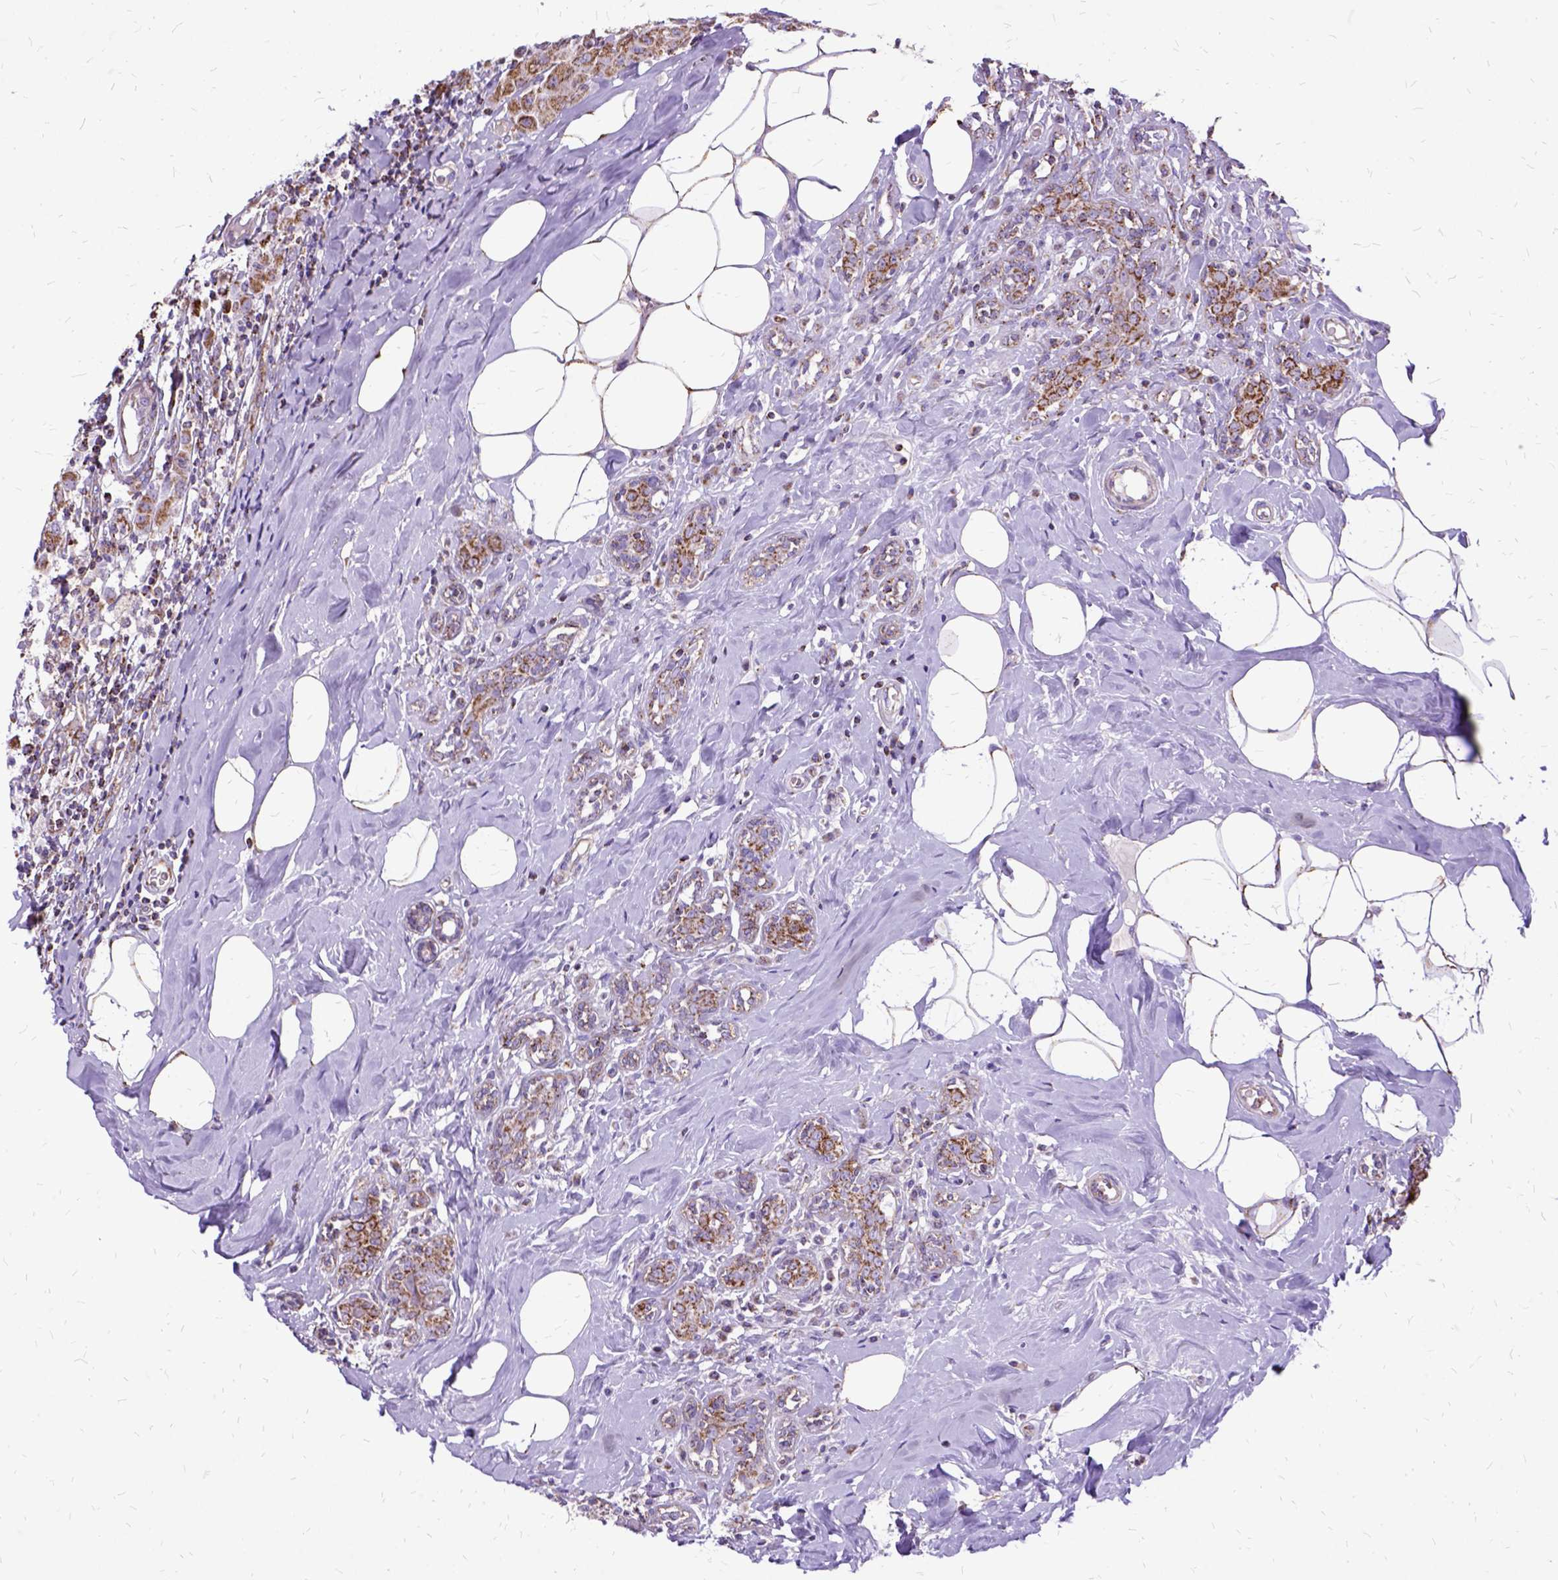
{"staining": {"intensity": "moderate", "quantity": ">75%", "location": "cytoplasmic/membranous"}, "tissue": "breast cancer", "cell_type": "Tumor cells", "image_type": "cancer", "snomed": [{"axis": "morphology", "description": "Normal tissue, NOS"}, {"axis": "morphology", "description": "Duct carcinoma"}, {"axis": "topography", "description": "Breast"}], "caption": "Immunohistochemical staining of human breast cancer (infiltrating ductal carcinoma) exhibits moderate cytoplasmic/membranous protein positivity in about >75% of tumor cells.", "gene": "OXCT1", "patient": {"sex": "female", "age": 43}}